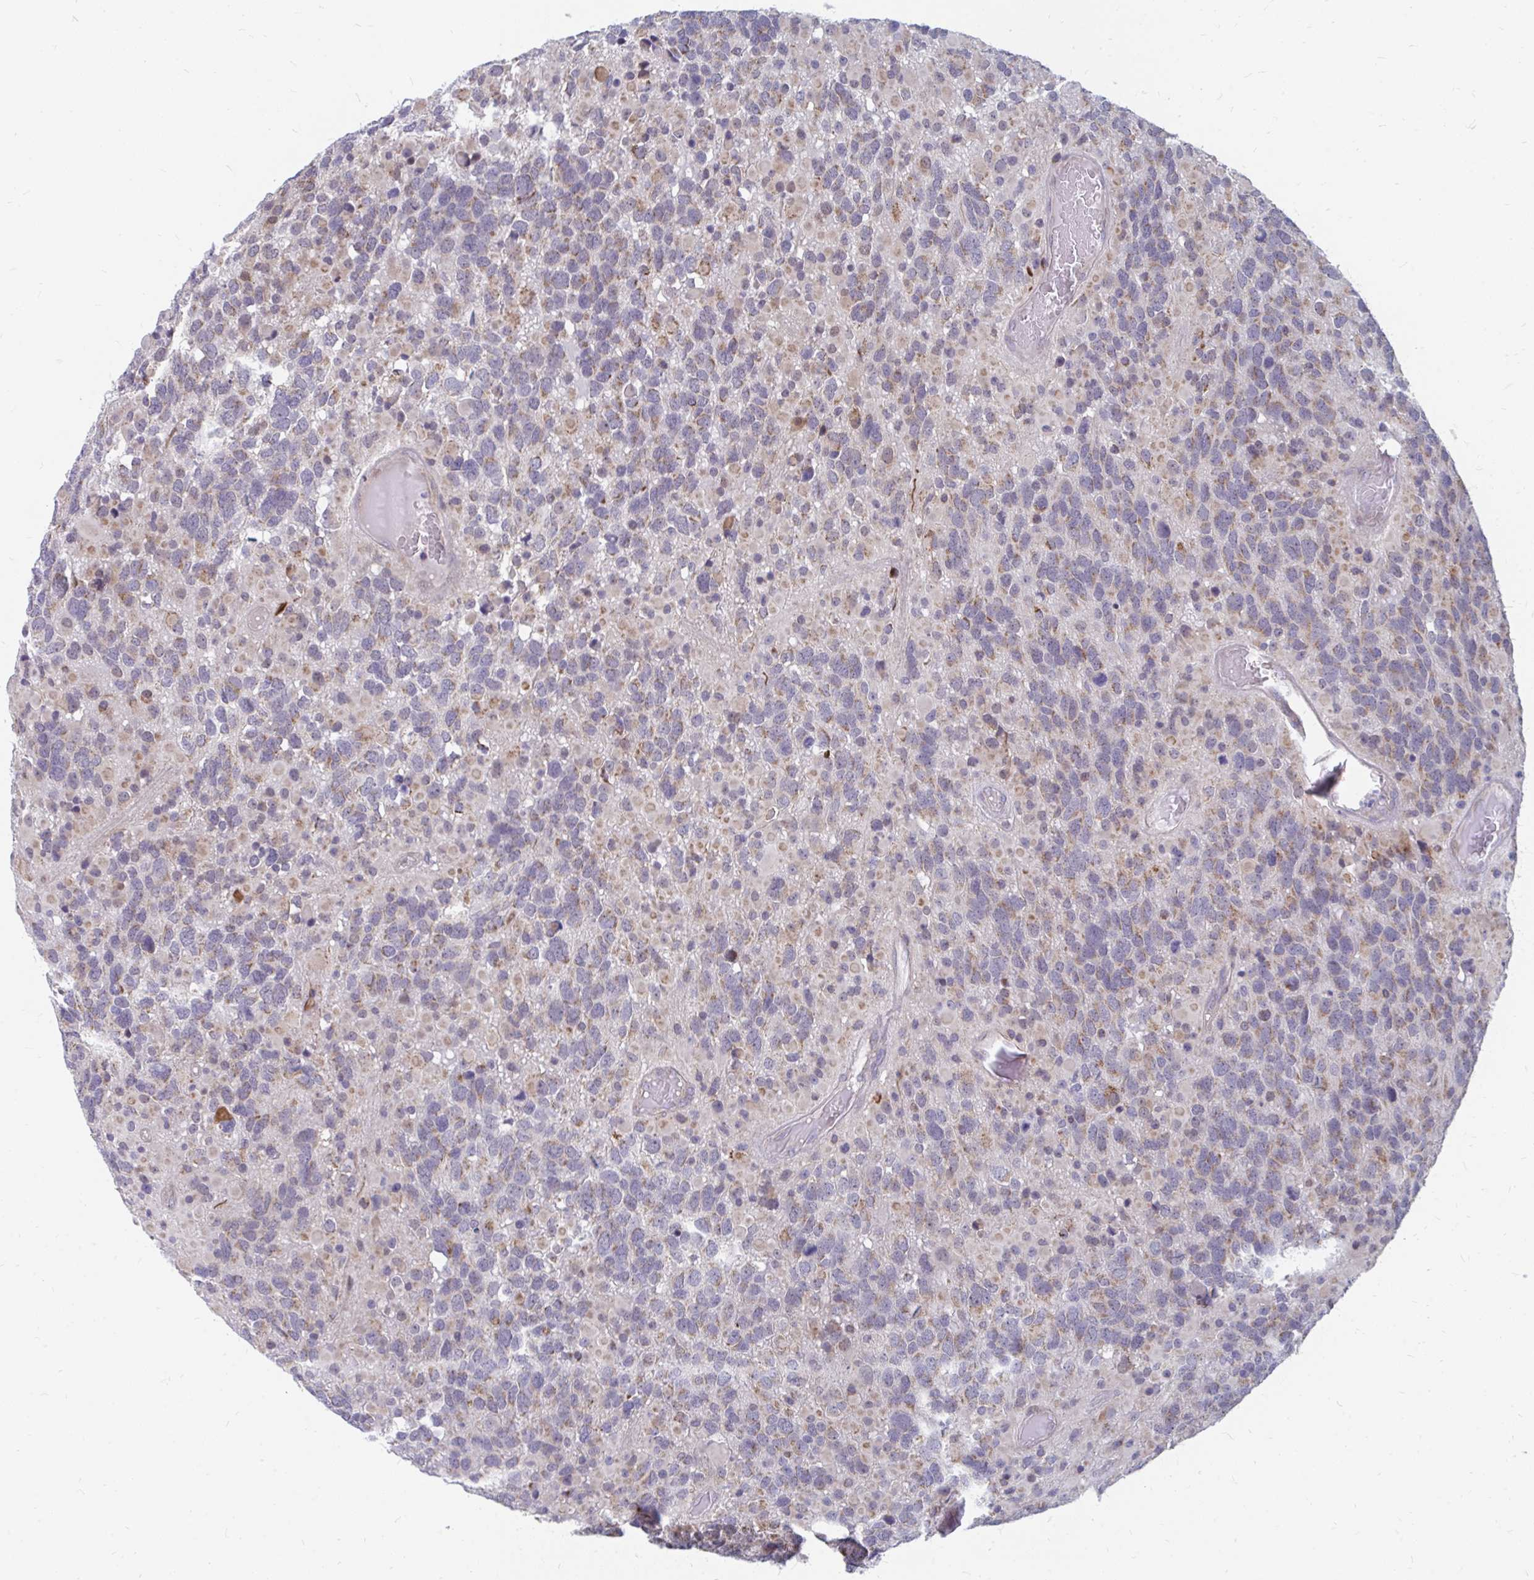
{"staining": {"intensity": "weak", "quantity": "25%-75%", "location": "cytoplasmic/membranous"}, "tissue": "glioma", "cell_type": "Tumor cells", "image_type": "cancer", "snomed": [{"axis": "morphology", "description": "Glioma, malignant, High grade"}, {"axis": "topography", "description": "Brain"}], "caption": "Human glioma stained for a protein (brown) displays weak cytoplasmic/membranous positive staining in approximately 25%-75% of tumor cells.", "gene": "PABIR3", "patient": {"sex": "female", "age": 40}}